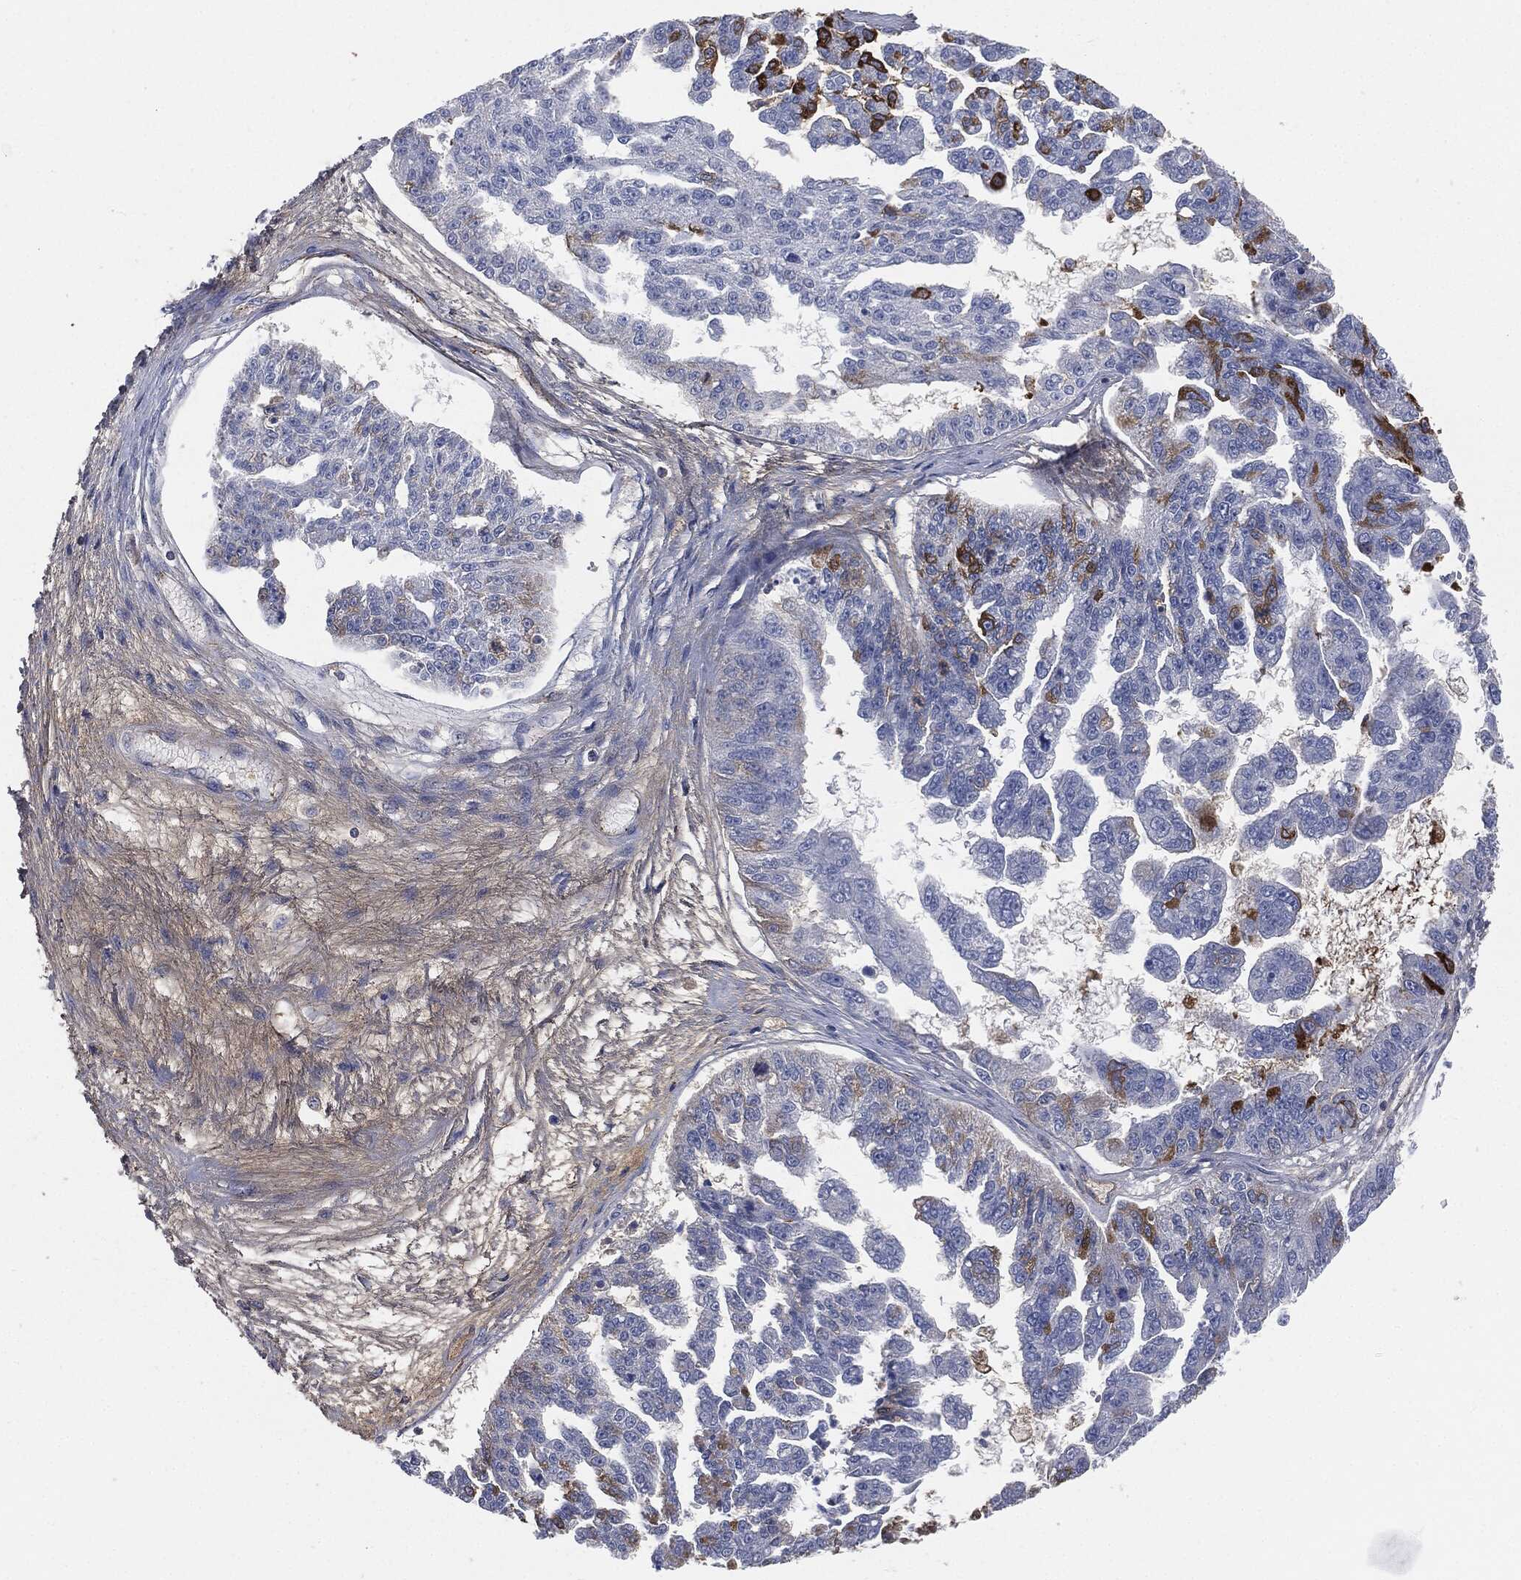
{"staining": {"intensity": "strong", "quantity": "<25%", "location": "cytoplasmic/membranous"}, "tissue": "ovarian cancer", "cell_type": "Tumor cells", "image_type": "cancer", "snomed": [{"axis": "morphology", "description": "Cystadenocarcinoma, serous, NOS"}, {"axis": "topography", "description": "Ovary"}], "caption": "Strong cytoplasmic/membranous protein staining is appreciated in about <25% of tumor cells in serous cystadenocarcinoma (ovarian).", "gene": "APOB", "patient": {"sex": "female", "age": 58}}